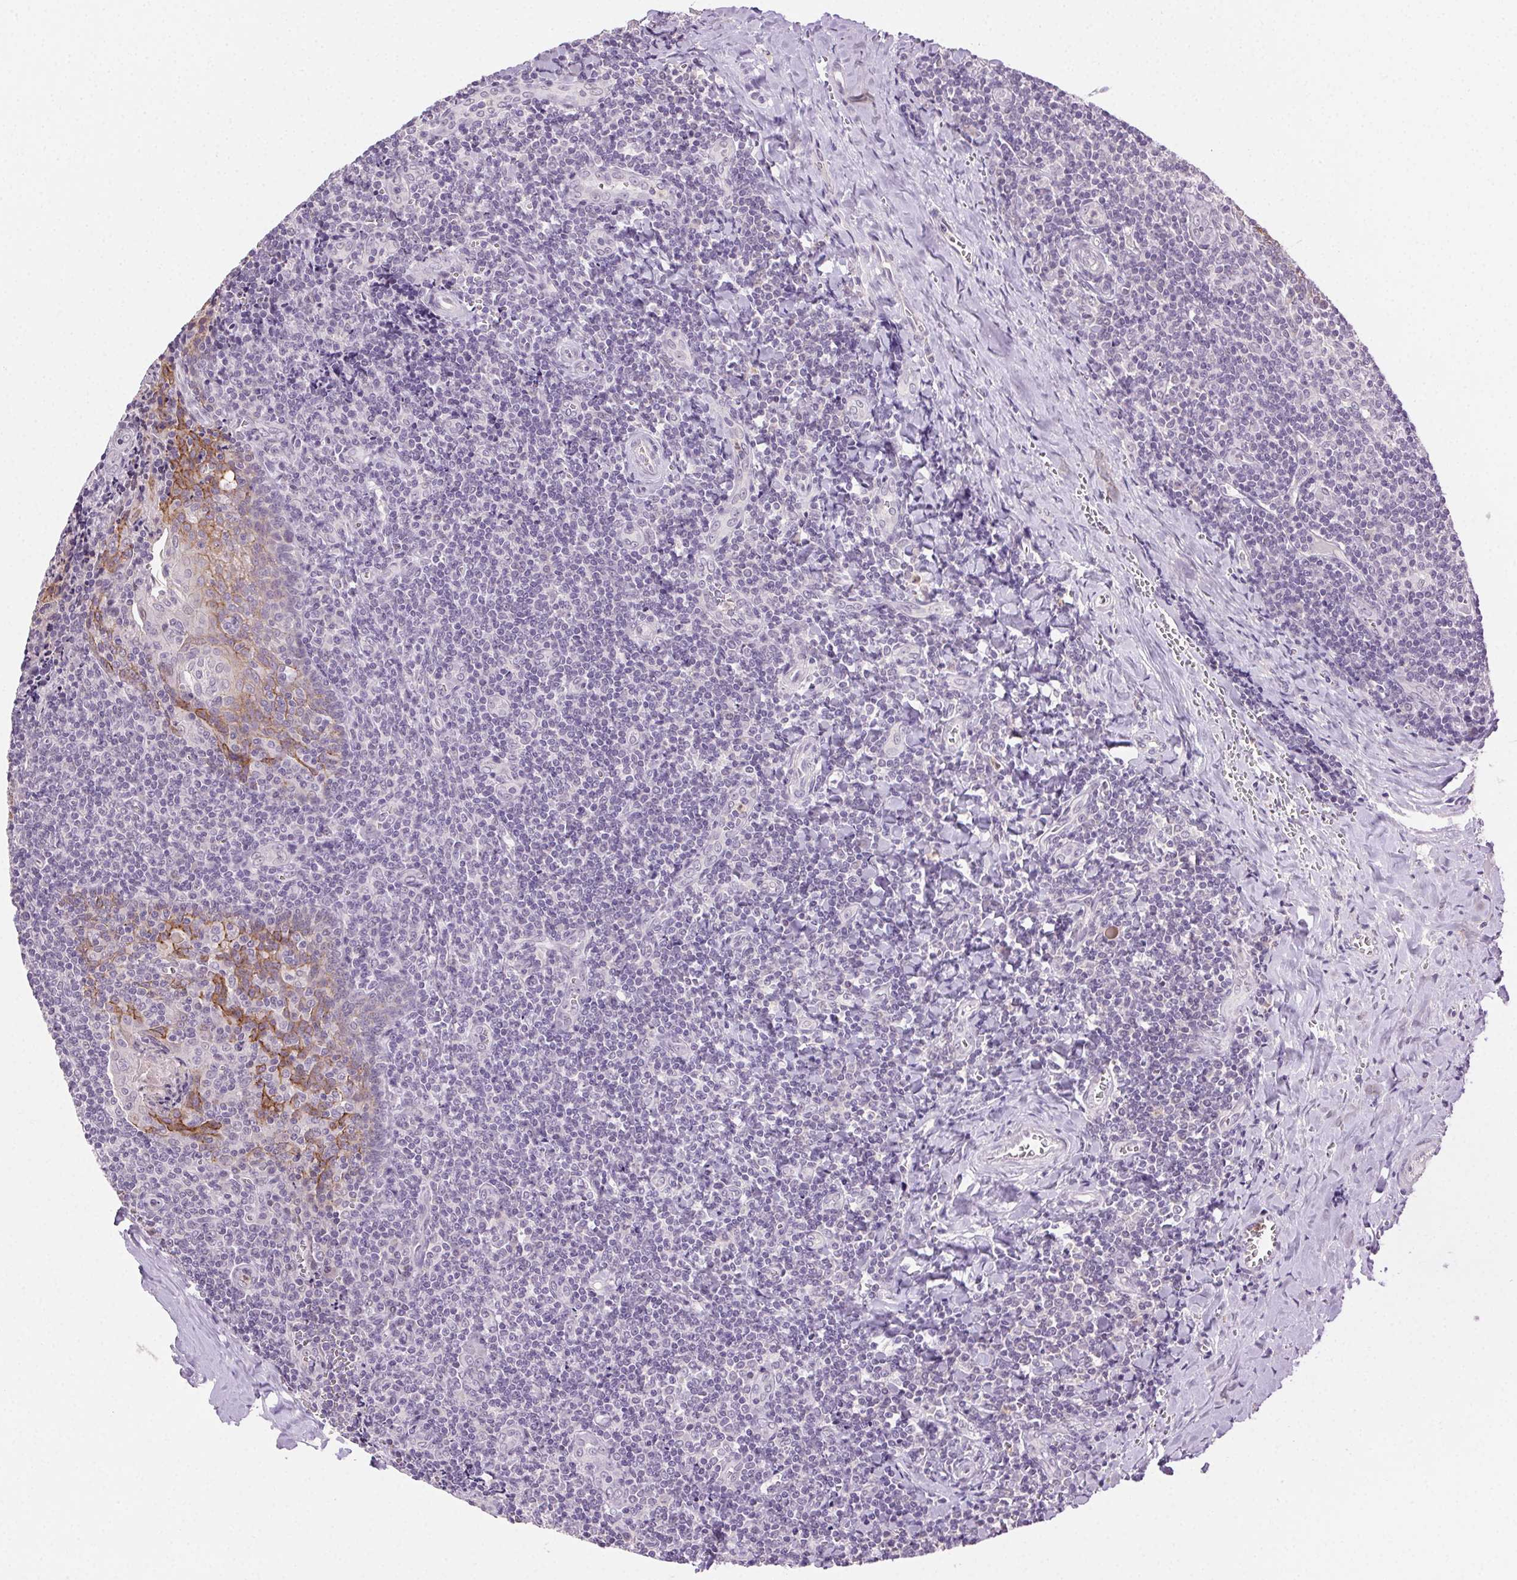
{"staining": {"intensity": "negative", "quantity": "none", "location": "none"}, "tissue": "tonsil", "cell_type": "Germinal center cells", "image_type": "normal", "snomed": [{"axis": "morphology", "description": "Normal tissue, NOS"}, {"axis": "morphology", "description": "Inflammation, NOS"}, {"axis": "topography", "description": "Tonsil"}], "caption": "Germinal center cells are negative for brown protein staining in normal tonsil. Nuclei are stained in blue.", "gene": "CLDN10", "patient": {"sex": "female", "age": 31}}